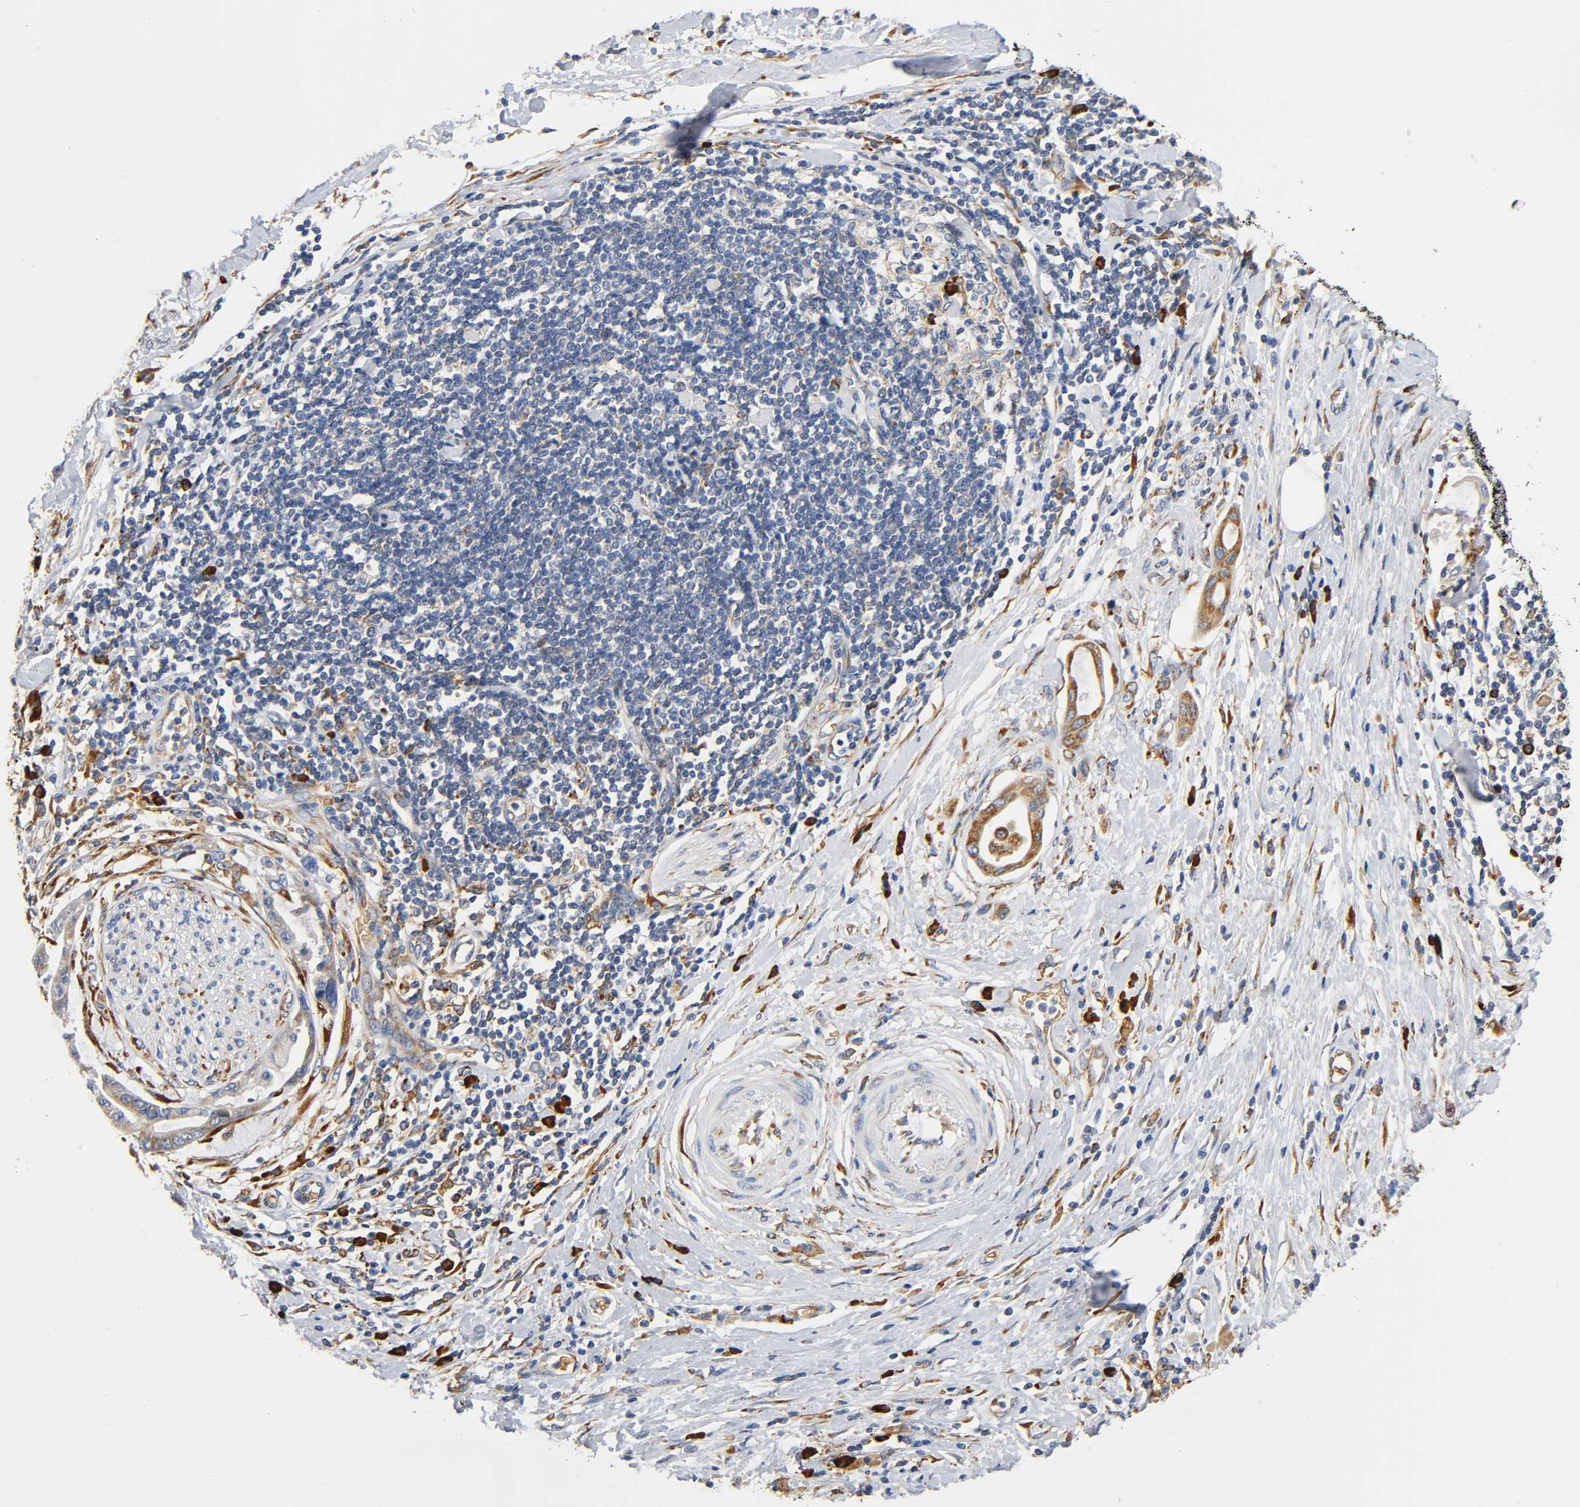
{"staining": {"intensity": "weak", "quantity": ">75%", "location": "cytoplasmic/membranous"}, "tissue": "pancreatic cancer", "cell_type": "Tumor cells", "image_type": "cancer", "snomed": [{"axis": "morphology", "description": "Adenocarcinoma, NOS"}, {"axis": "morphology", "description": "Adenocarcinoma, metastatic, NOS"}, {"axis": "topography", "description": "Lymph node"}, {"axis": "topography", "description": "Pancreas"}, {"axis": "topography", "description": "Duodenum"}], "caption": "Protein staining by immunohistochemistry (IHC) demonstrates weak cytoplasmic/membranous positivity in about >75% of tumor cells in pancreatic cancer (adenocarcinoma). Using DAB (3,3'-diaminobenzidine) (brown) and hematoxylin (blue) stains, captured at high magnification using brightfield microscopy.", "gene": "UCKL1", "patient": {"sex": "female", "age": 64}}